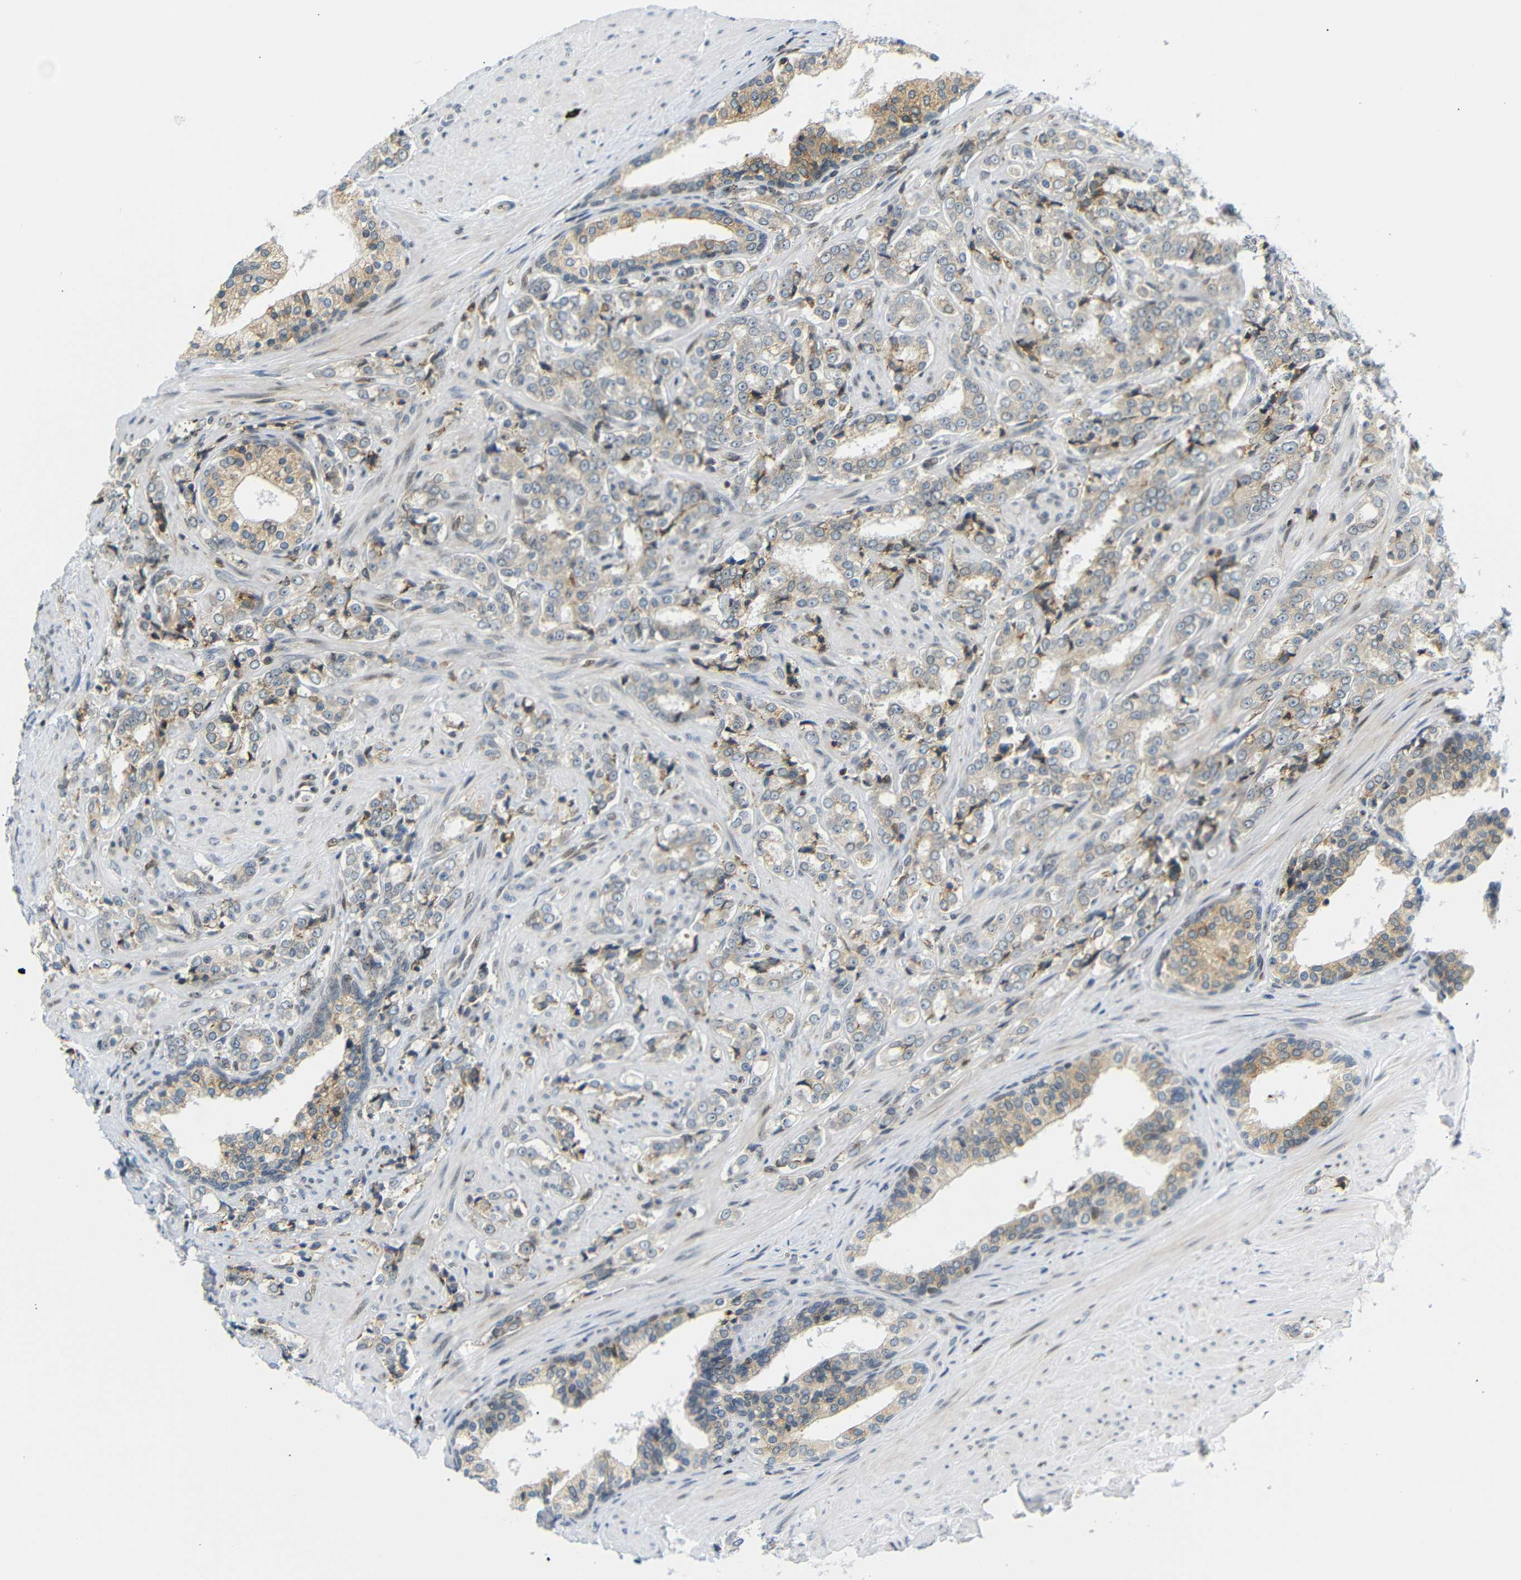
{"staining": {"intensity": "weak", "quantity": "25%-75%", "location": "cytoplasmic/membranous"}, "tissue": "prostate cancer", "cell_type": "Tumor cells", "image_type": "cancer", "snomed": [{"axis": "morphology", "description": "Adenocarcinoma, Low grade"}, {"axis": "topography", "description": "Prostate"}], "caption": "Immunohistochemistry (DAB (3,3'-diaminobenzidine)) staining of human prostate cancer (adenocarcinoma (low-grade)) exhibits weak cytoplasmic/membranous protein positivity in about 25%-75% of tumor cells.", "gene": "SPCS2", "patient": {"sex": "male", "age": 60}}